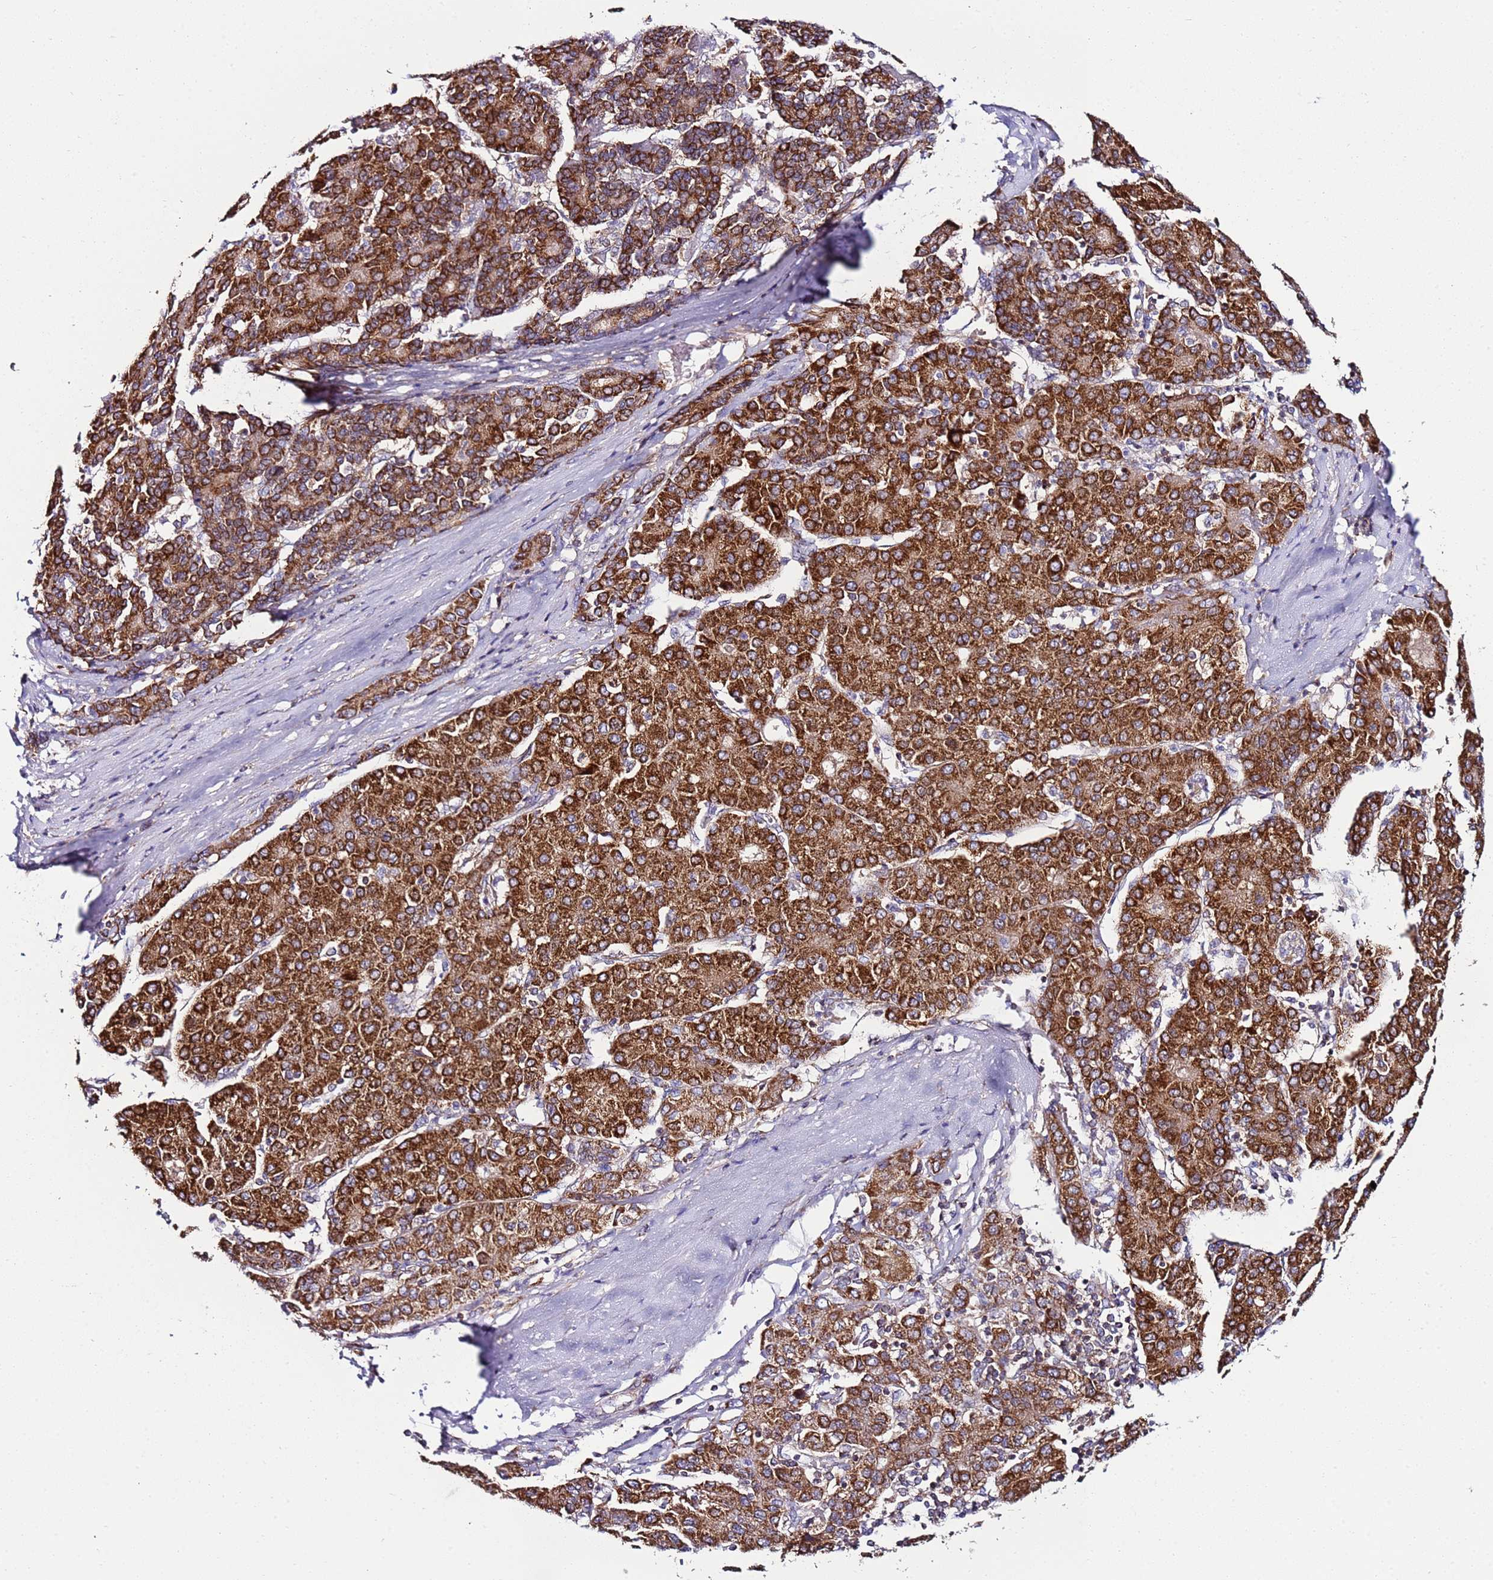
{"staining": {"intensity": "strong", "quantity": ">75%", "location": "cytoplasmic/membranous"}, "tissue": "liver cancer", "cell_type": "Tumor cells", "image_type": "cancer", "snomed": [{"axis": "morphology", "description": "Carcinoma, Hepatocellular, NOS"}, {"axis": "topography", "description": "Liver"}], "caption": "DAB (3,3'-diaminobenzidine) immunohistochemical staining of liver cancer displays strong cytoplasmic/membranous protein positivity in about >75% of tumor cells.", "gene": "C19orf12", "patient": {"sex": "male", "age": 65}}